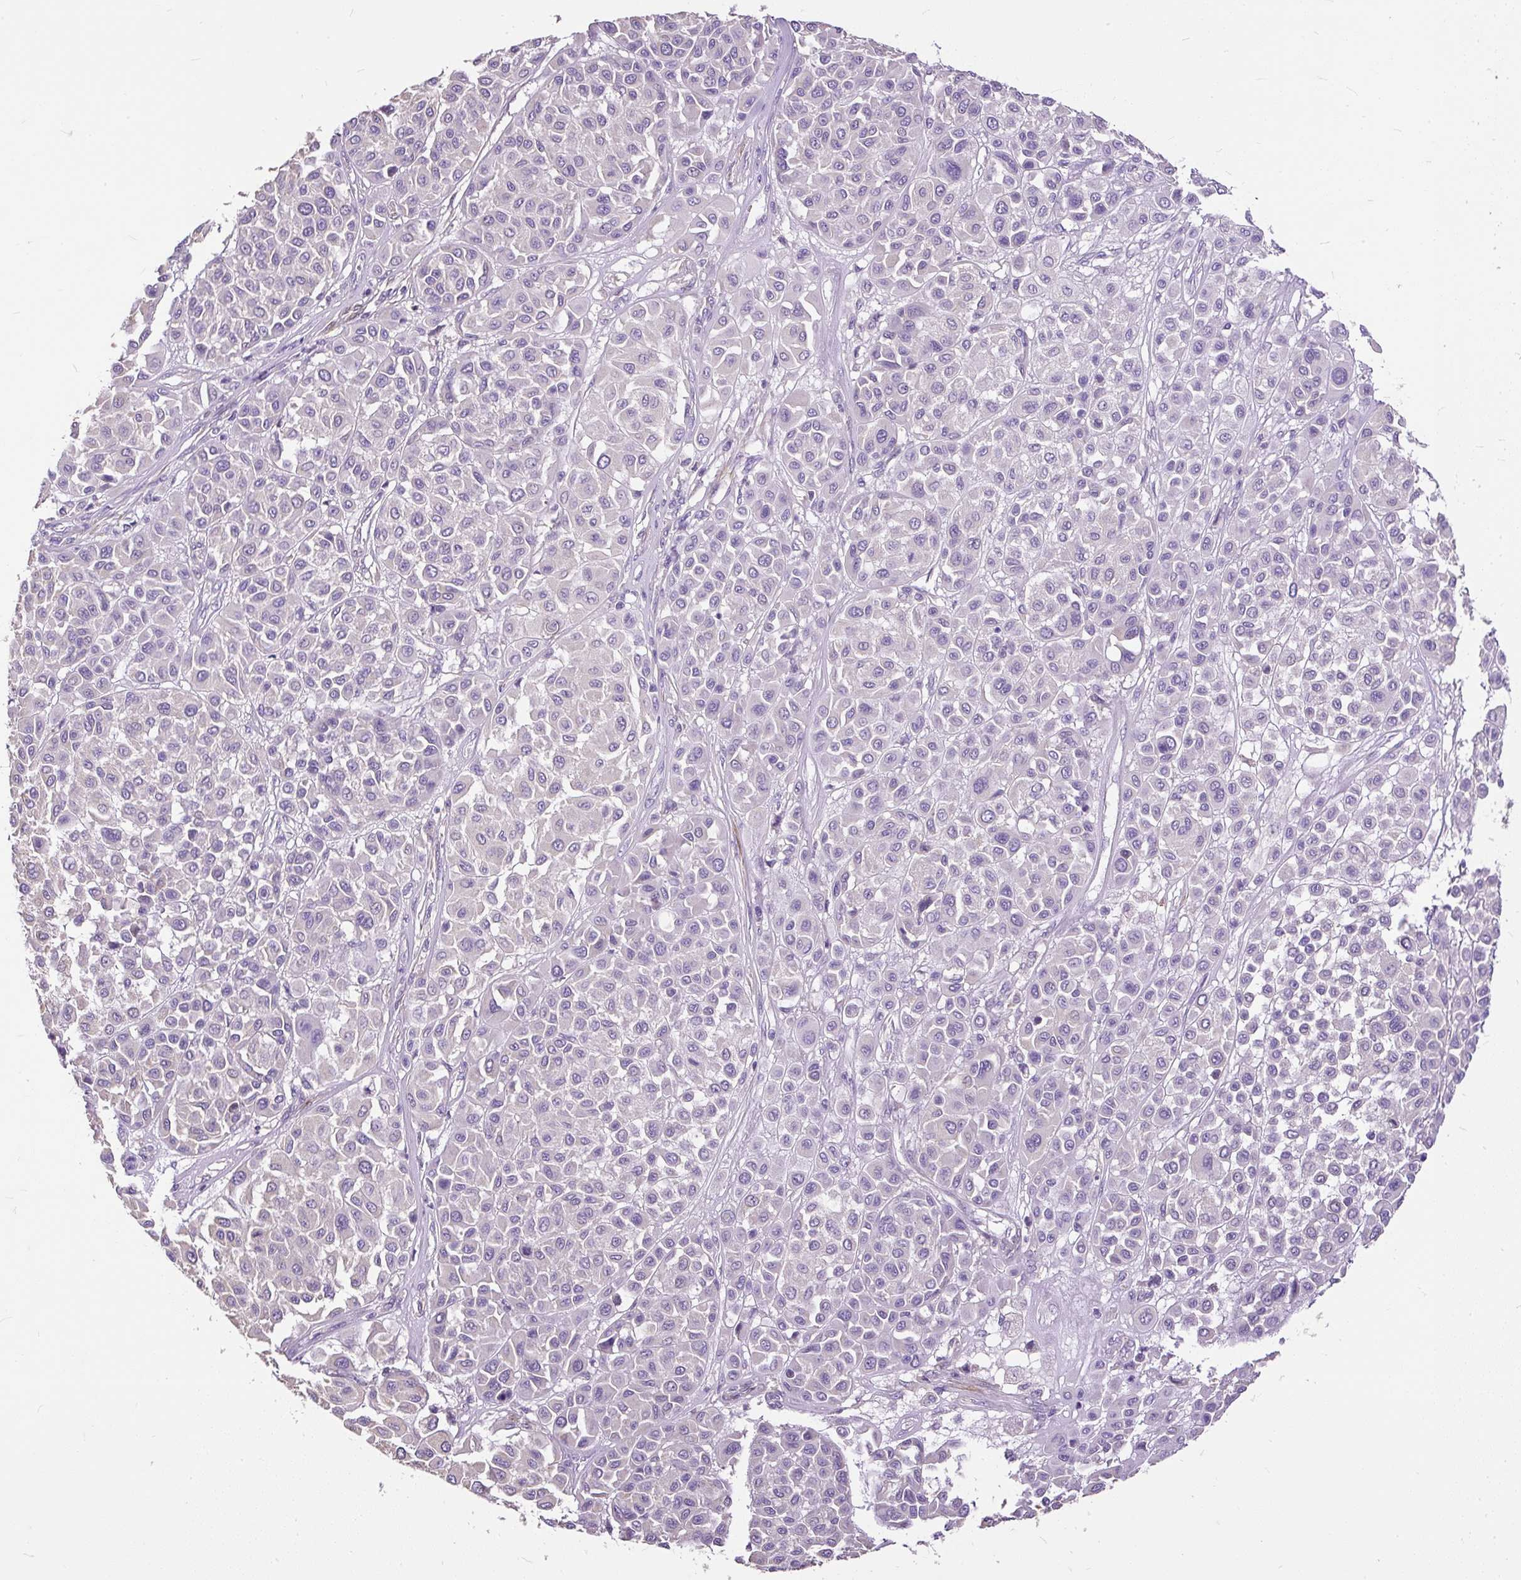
{"staining": {"intensity": "negative", "quantity": "none", "location": "none"}, "tissue": "melanoma", "cell_type": "Tumor cells", "image_type": "cancer", "snomed": [{"axis": "morphology", "description": "Malignant melanoma, Metastatic site"}, {"axis": "topography", "description": "Soft tissue"}], "caption": "Immunohistochemical staining of human melanoma demonstrates no significant positivity in tumor cells.", "gene": "GBX1", "patient": {"sex": "male", "age": 41}}